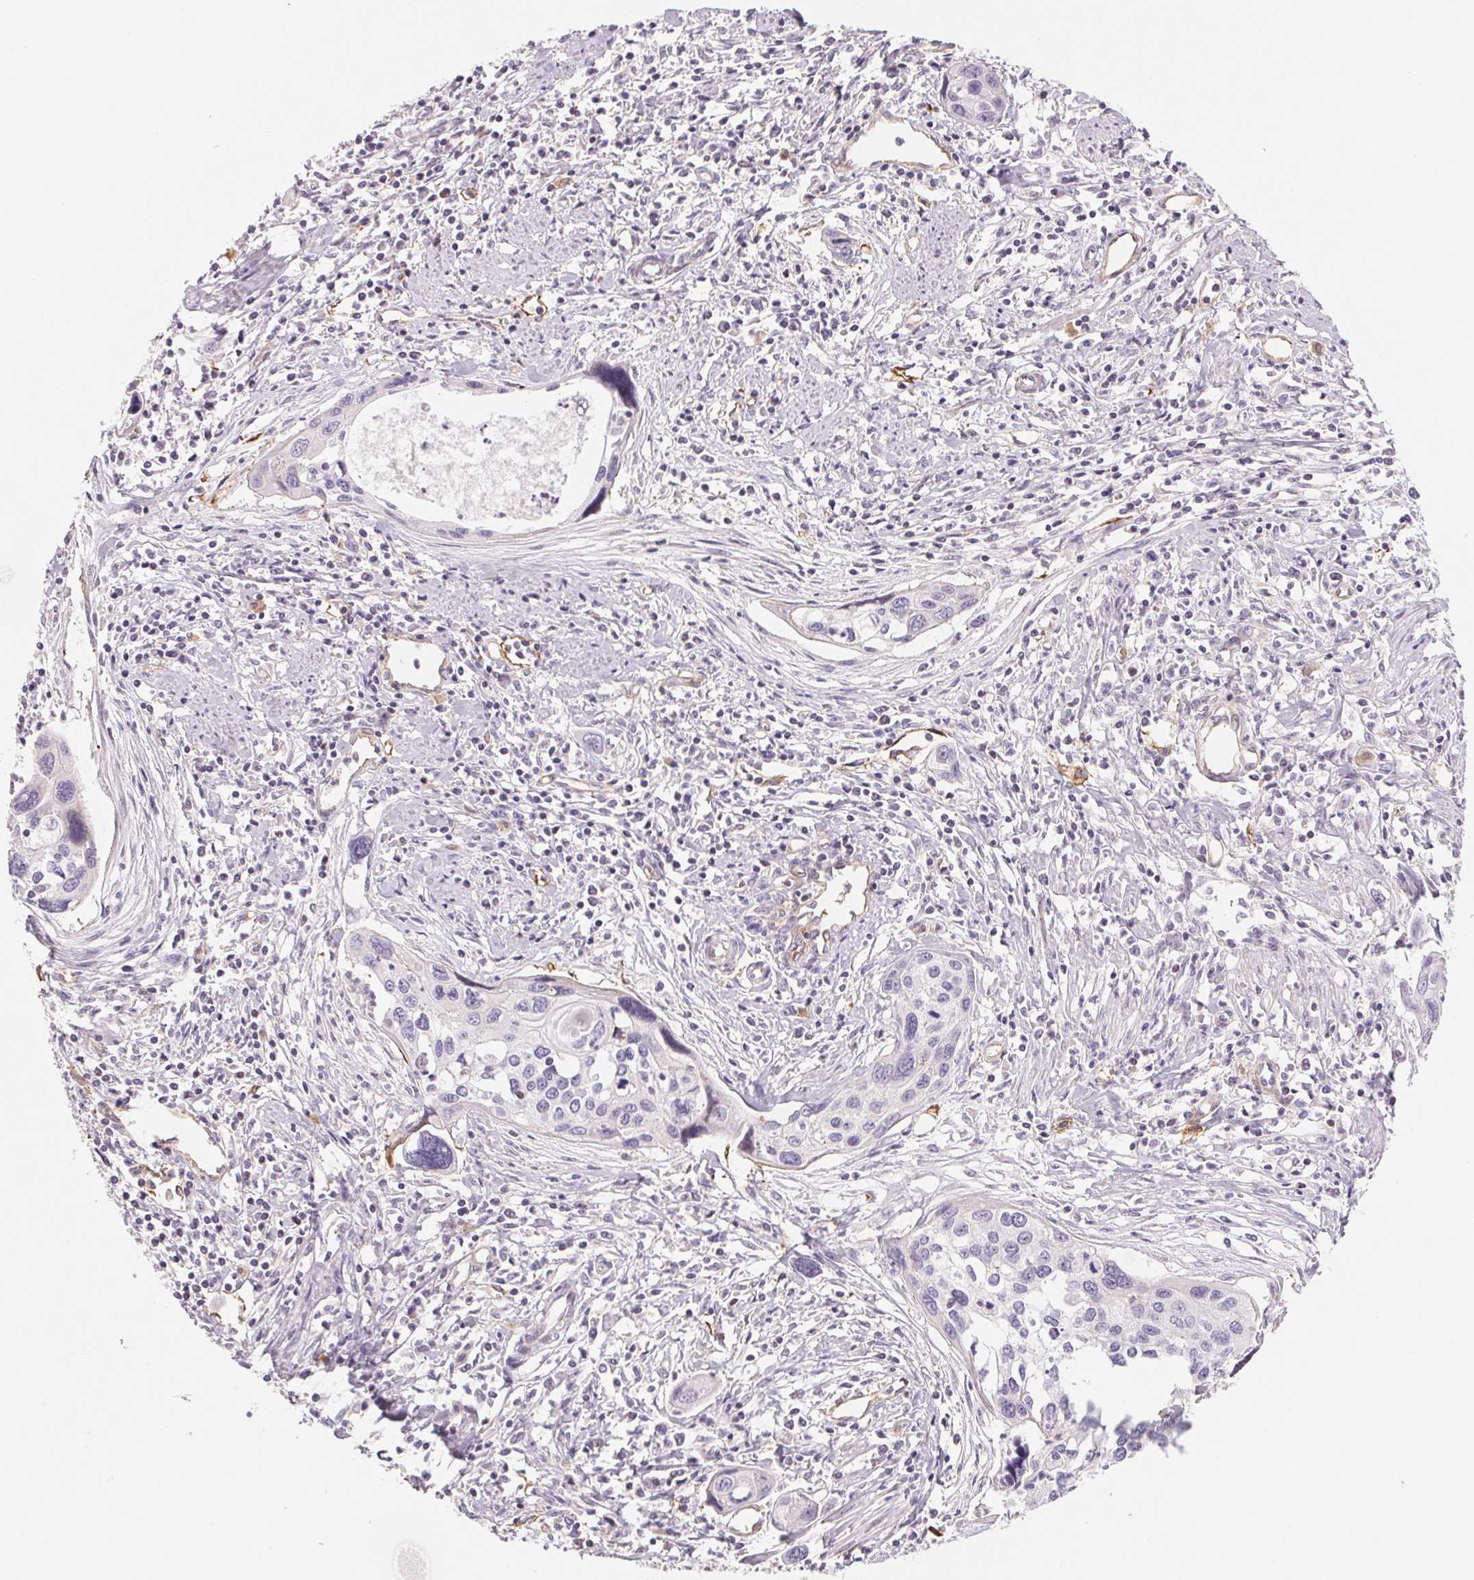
{"staining": {"intensity": "negative", "quantity": "none", "location": "none"}, "tissue": "cervical cancer", "cell_type": "Tumor cells", "image_type": "cancer", "snomed": [{"axis": "morphology", "description": "Squamous cell carcinoma, NOS"}, {"axis": "topography", "description": "Cervix"}], "caption": "An image of cervical squamous cell carcinoma stained for a protein shows no brown staining in tumor cells.", "gene": "ANKRD13B", "patient": {"sex": "female", "age": 31}}